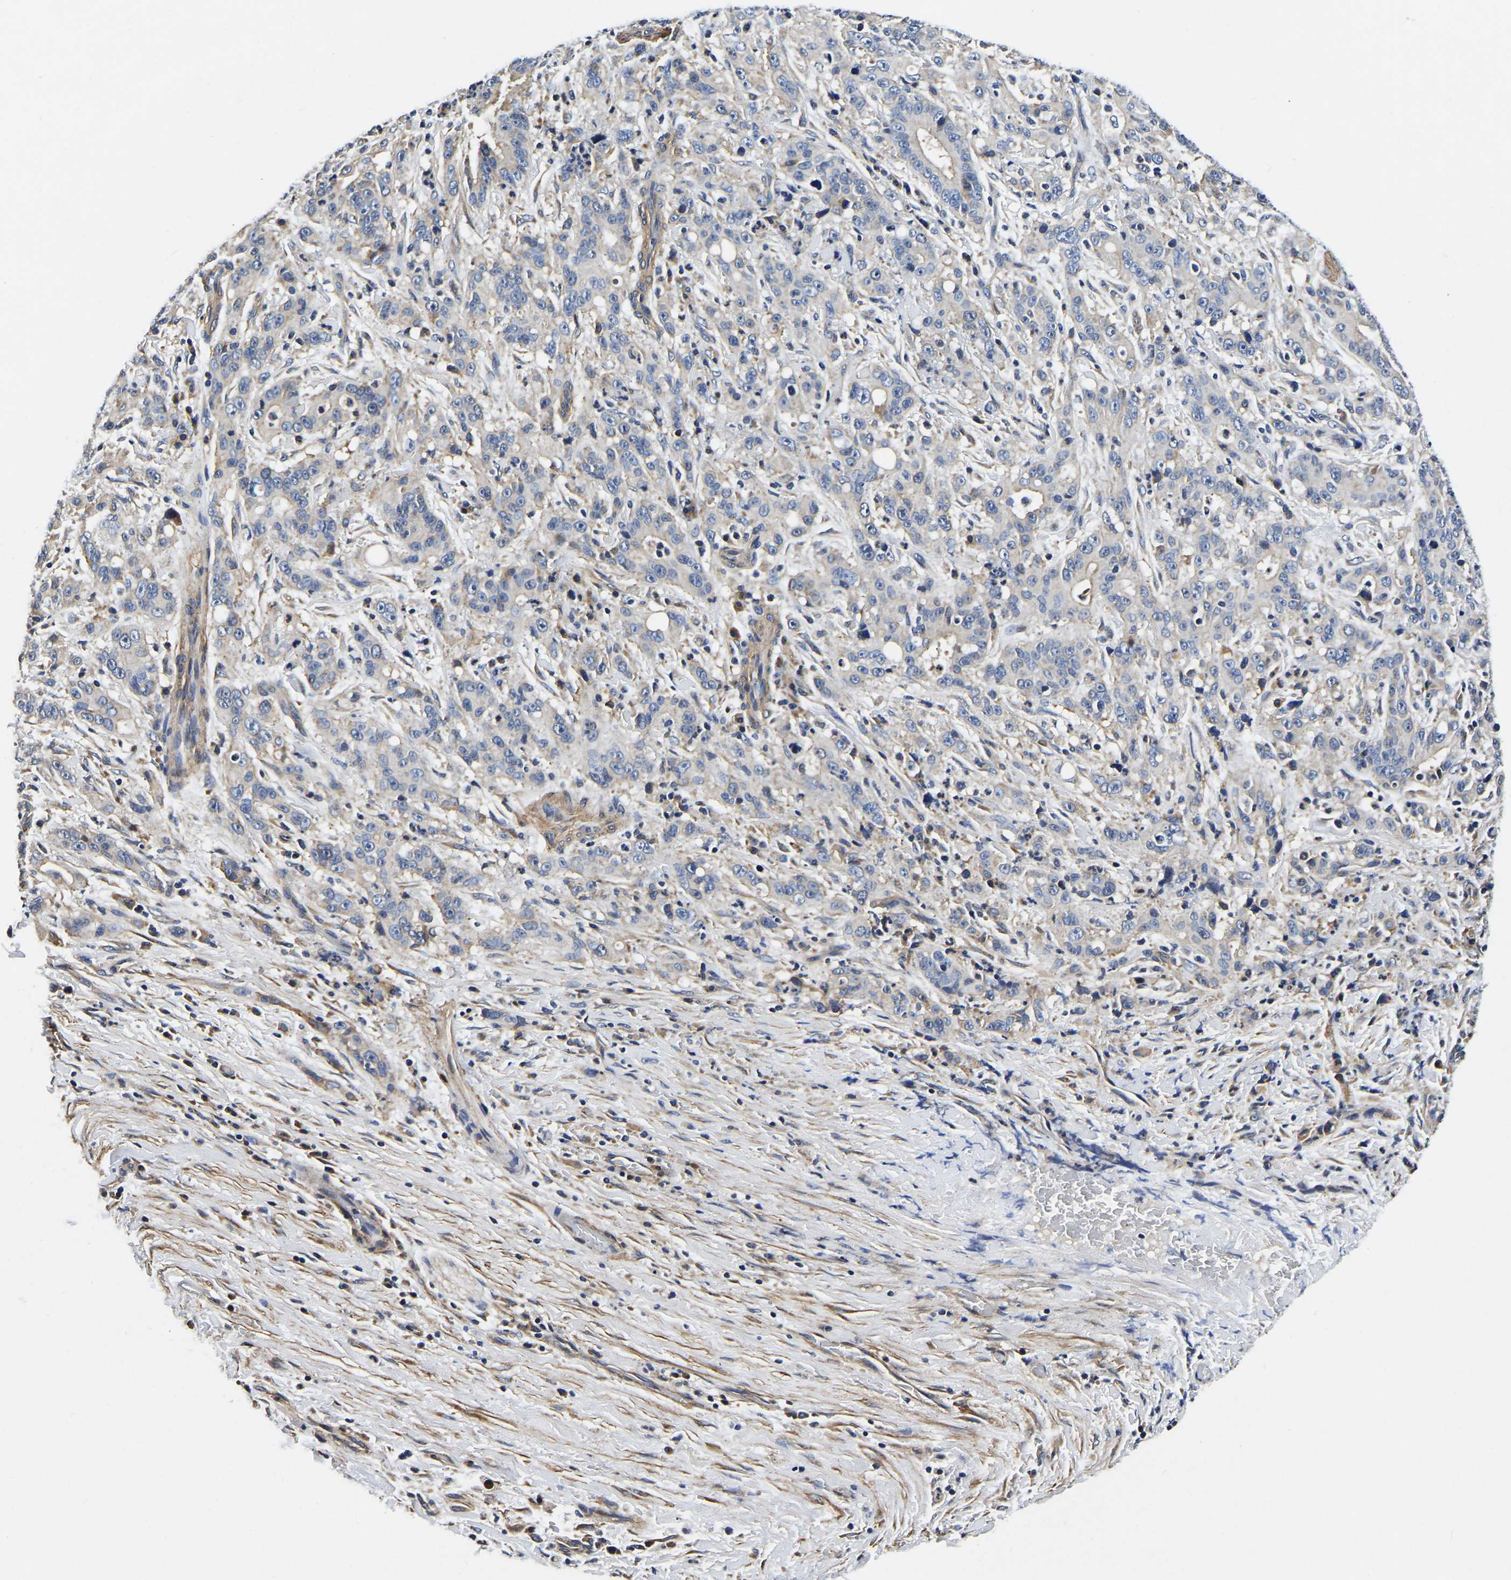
{"staining": {"intensity": "moderate", "quantity": "<25%", "location": "cytoplasmic/membranous"}, "tissue": "liver cancer", "cell_type": "Tumor cells", "image_type": "cancer", "snomed": [{"axis": "morphology", "description": "Cholangiocarcinoma"}, {"axis": "topography", "description": "Liver"}], "caption": "Protein expression analysis of human cholangiocarcinoma (liver) reveals moderate cytoplasmic/membranous expression in approximately <25% of tumor cells. (DAB IHC, brown staining for protein, blue staining for nuclei).", "gene": "KCTD17", "patient": {"sex": "female", "age": 38}}